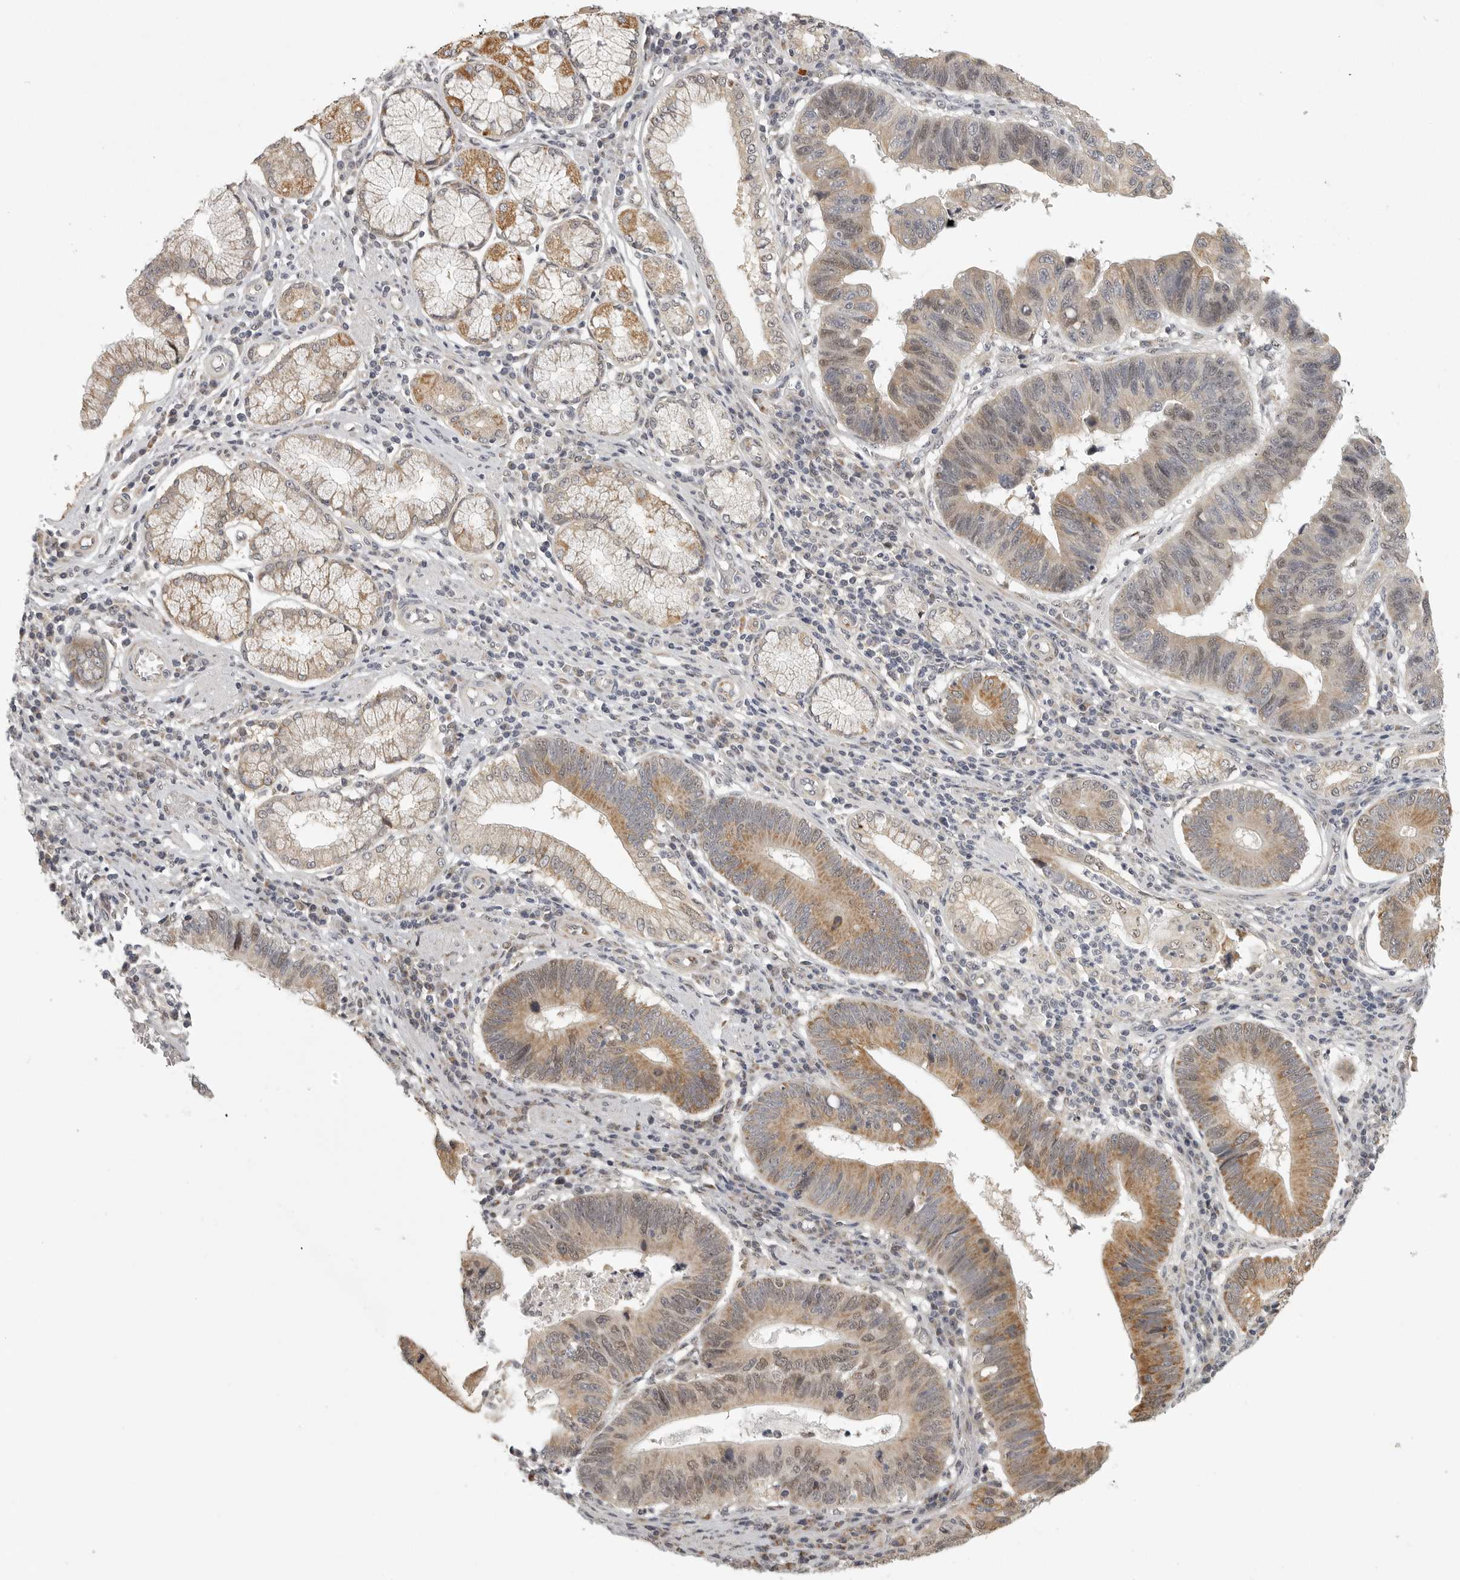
{"staining": {"intensity": "moderate", "quantity": ">75%", "location": "cytoplasmic/membranous,nuclear"}, "tissue": "stomach cancer", "cell_type": "Tumor cells", "image_type": "cancer", "snomed": [{"axis": "morphology", "description": "Adenocarcinoma, NOS"}, {"axis": "topography", "description": "Stomach"}], "caption": "Immunohistochemical staining of stomach cancer (adenocarcinoma) demonstrates medium levels of moderate cytoplasmic/membranous and nuclear protein staining in approximately >75% of tumor cells. The staining is performed using DAB brown chromogen to label protein expression. The nuclei are counter-stained blue using hematoxylin.", "gene": "POLE2", "patient": {"sex": "male", "age": 59}}